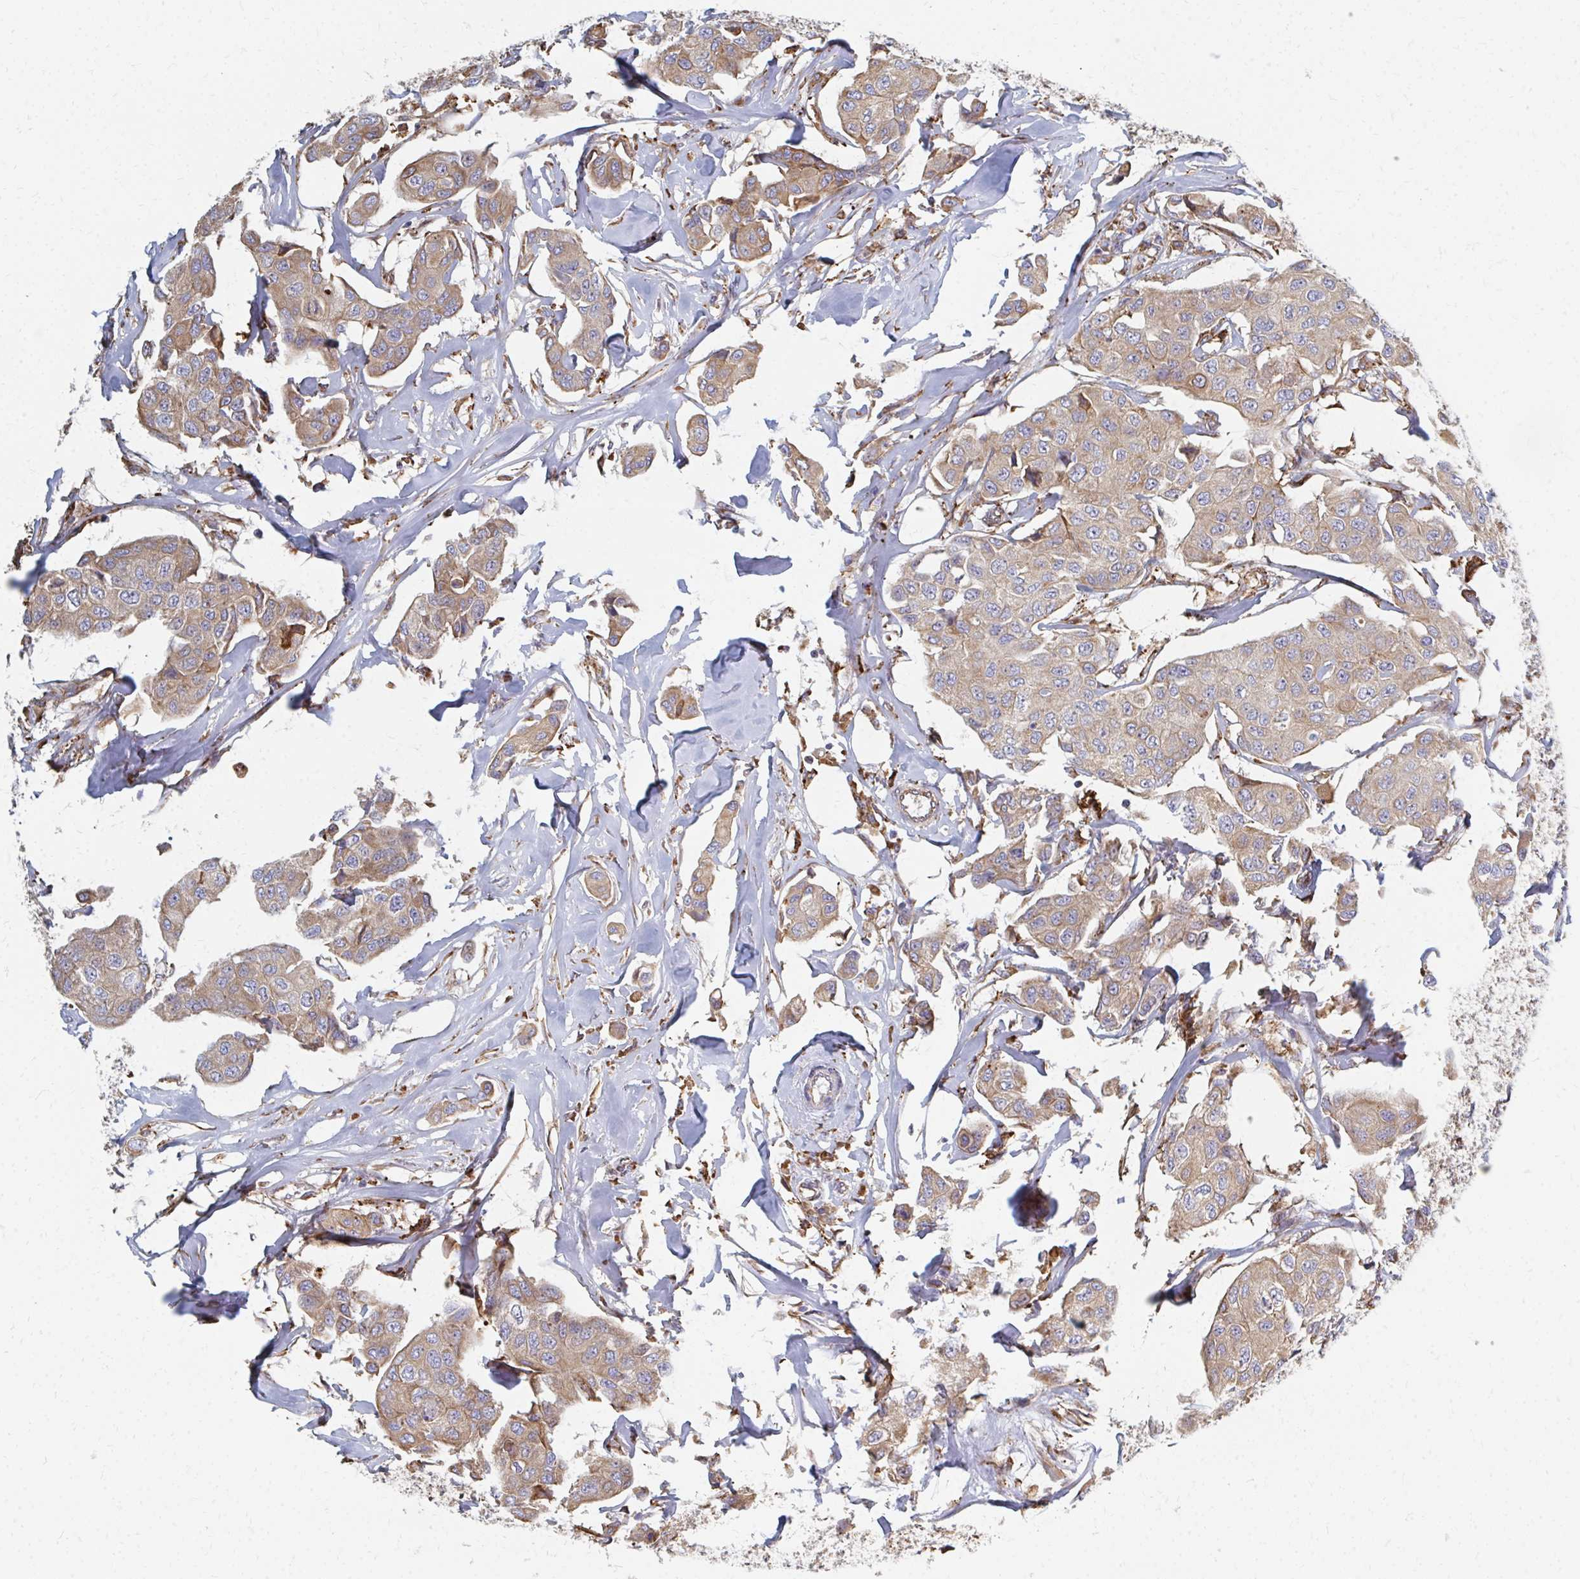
{"staining": {"intensity": "weak", "quantity": ">75%", "location": "cytoplasmic/membranous"}, "tissue": "breast cancer", "cell_type": "Tumor cells", "image_type": "cancer", "snomed": [{"axis": "morphology", "description": "Duct carcinoma"}, {"axis": "topography", "description": "Breast"}, {"axis": "topography", "description": "Lymph node"}], "caption": "Tumor cells reveal weak cytoplasmic/membranous positivity in about >75% of cells in breast cancer.", "gene": "PPP1R13L", "patient": {"sex": "female", "age": 80}}